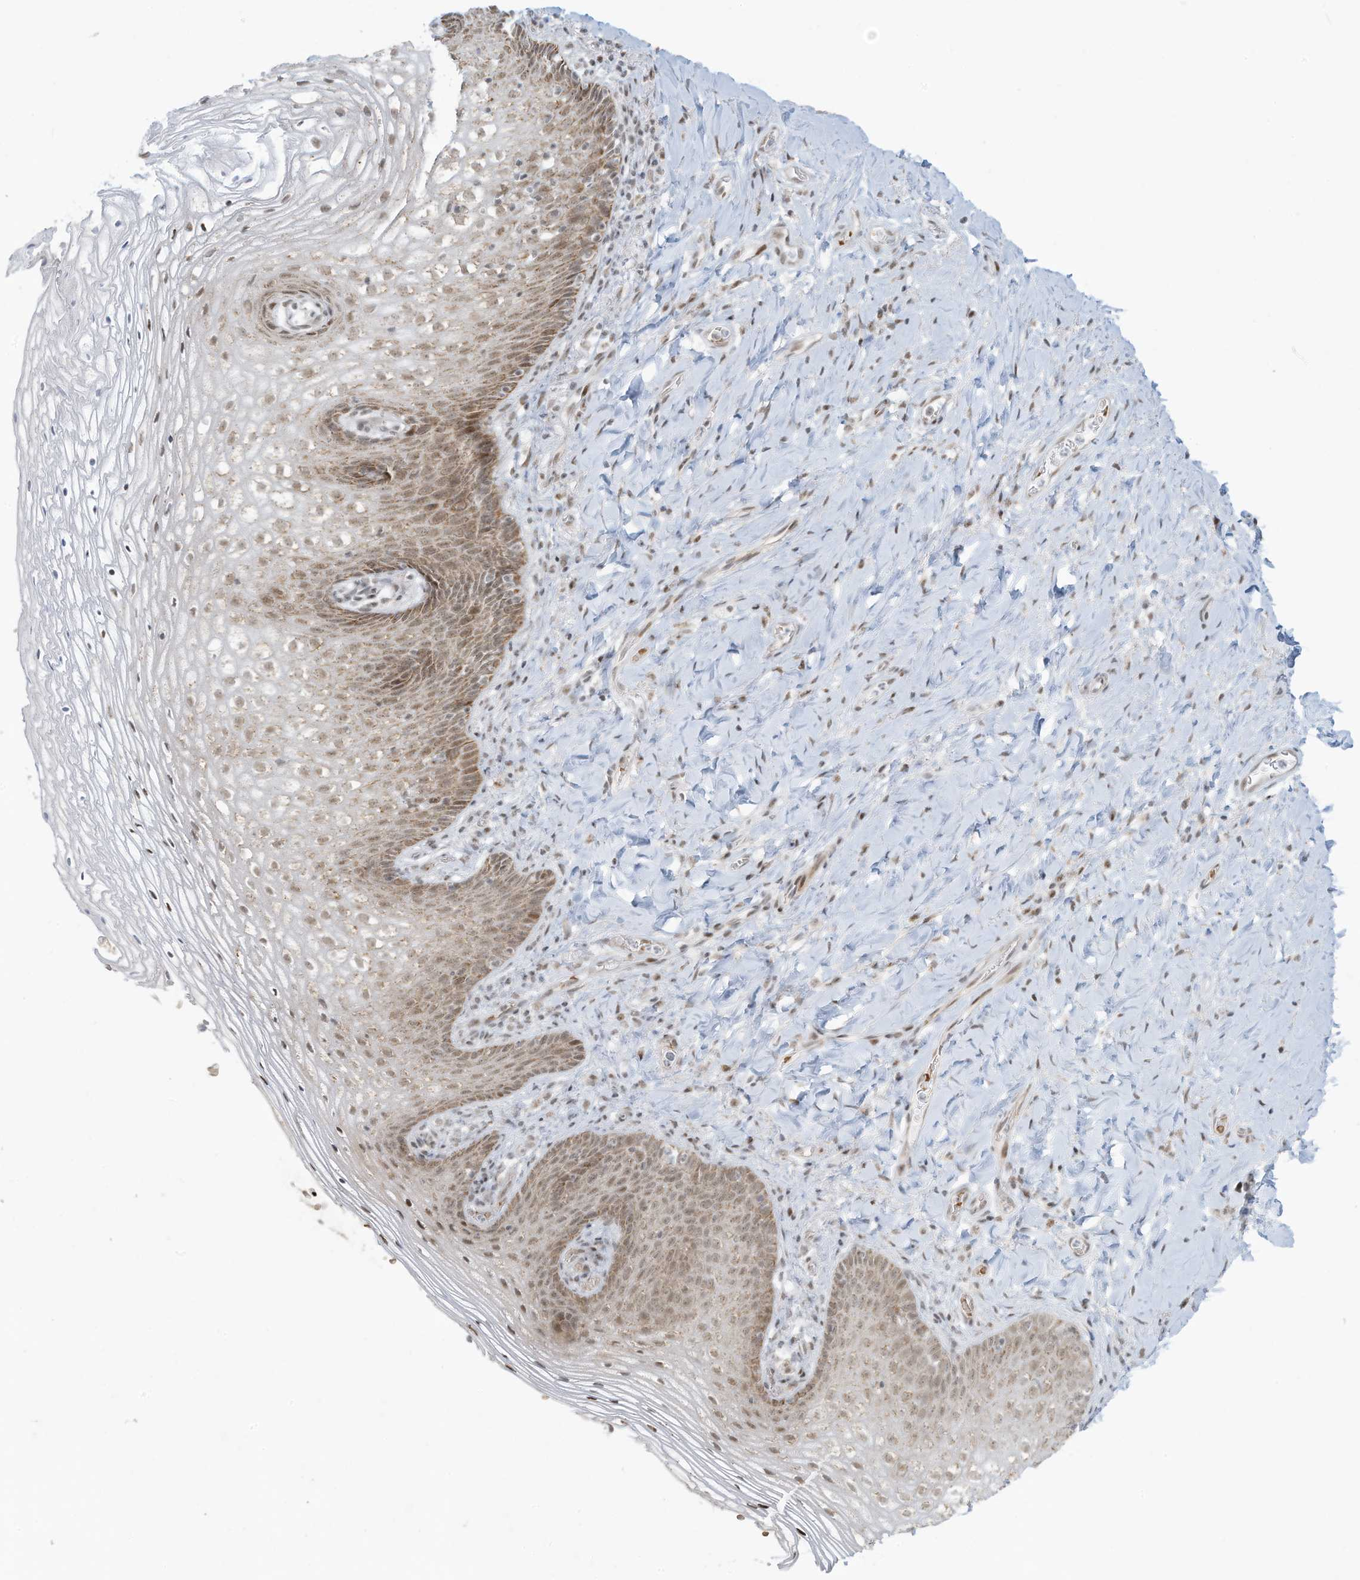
{"staining": {"intensity": "moderate", "quantity": ">75%", "location": "cytoplasmic/membranous,nuclear"}, "tissue": "vagina", "cell_type": "Squamous epithelial cells", "image_type": "normal", "snomed": [{"axis": "morphology", "description": "Normal tissue, NOS"}, {"axis": "topography", "description": "Vagina"}], "caption": "Vagina stained with immunohistochemistry (IHC) shows moderate cytoplasmic/membranous,nuclear staining in approximately >75% of squamous epithelial cells. (Stains: DAB in brown, nuclei in blue, Microscopy: brightfield microscopy at high magnification).", "gene": "ECT2L", "patient": {"sex": "female", "age": 60}}